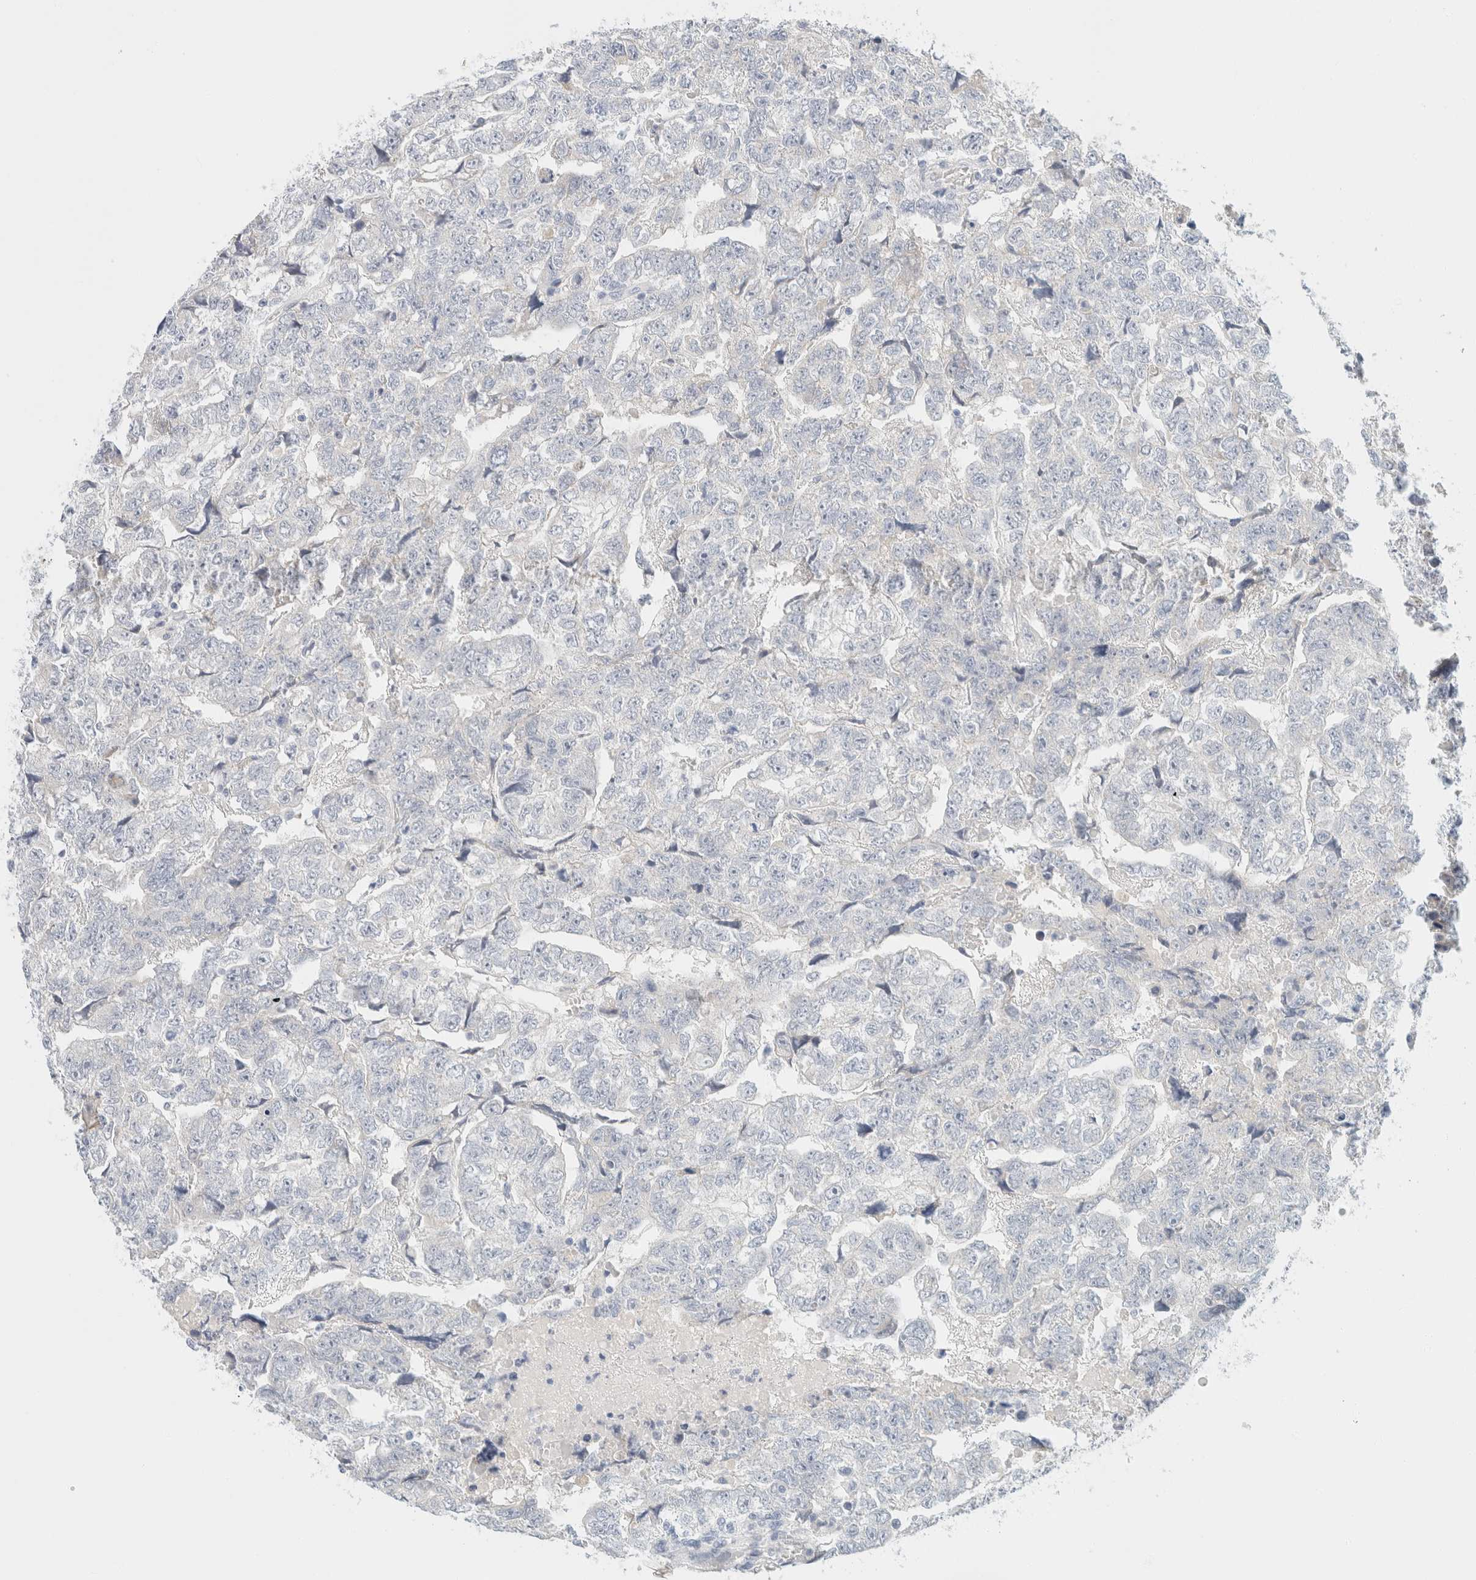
{"staining": {"intensity": "negative", "quantity": "none", "location": "none"}, "tissue": "testis cancer", "cell_type": "Tumor cells", "image_type": "cancer", "snomed": [{"axis": "morphology", "description": "Carcinoma, Embryonal, NOS"}, {"axis": "topography", "description": "Testis"}], "caption": "Immunohistochemistry (IHC) of human embryonal carcinoma (testis) demonstrates no expression in tumor cells.", "gene": "KRT20", "patient": {"sex": "male", "age": 36}}